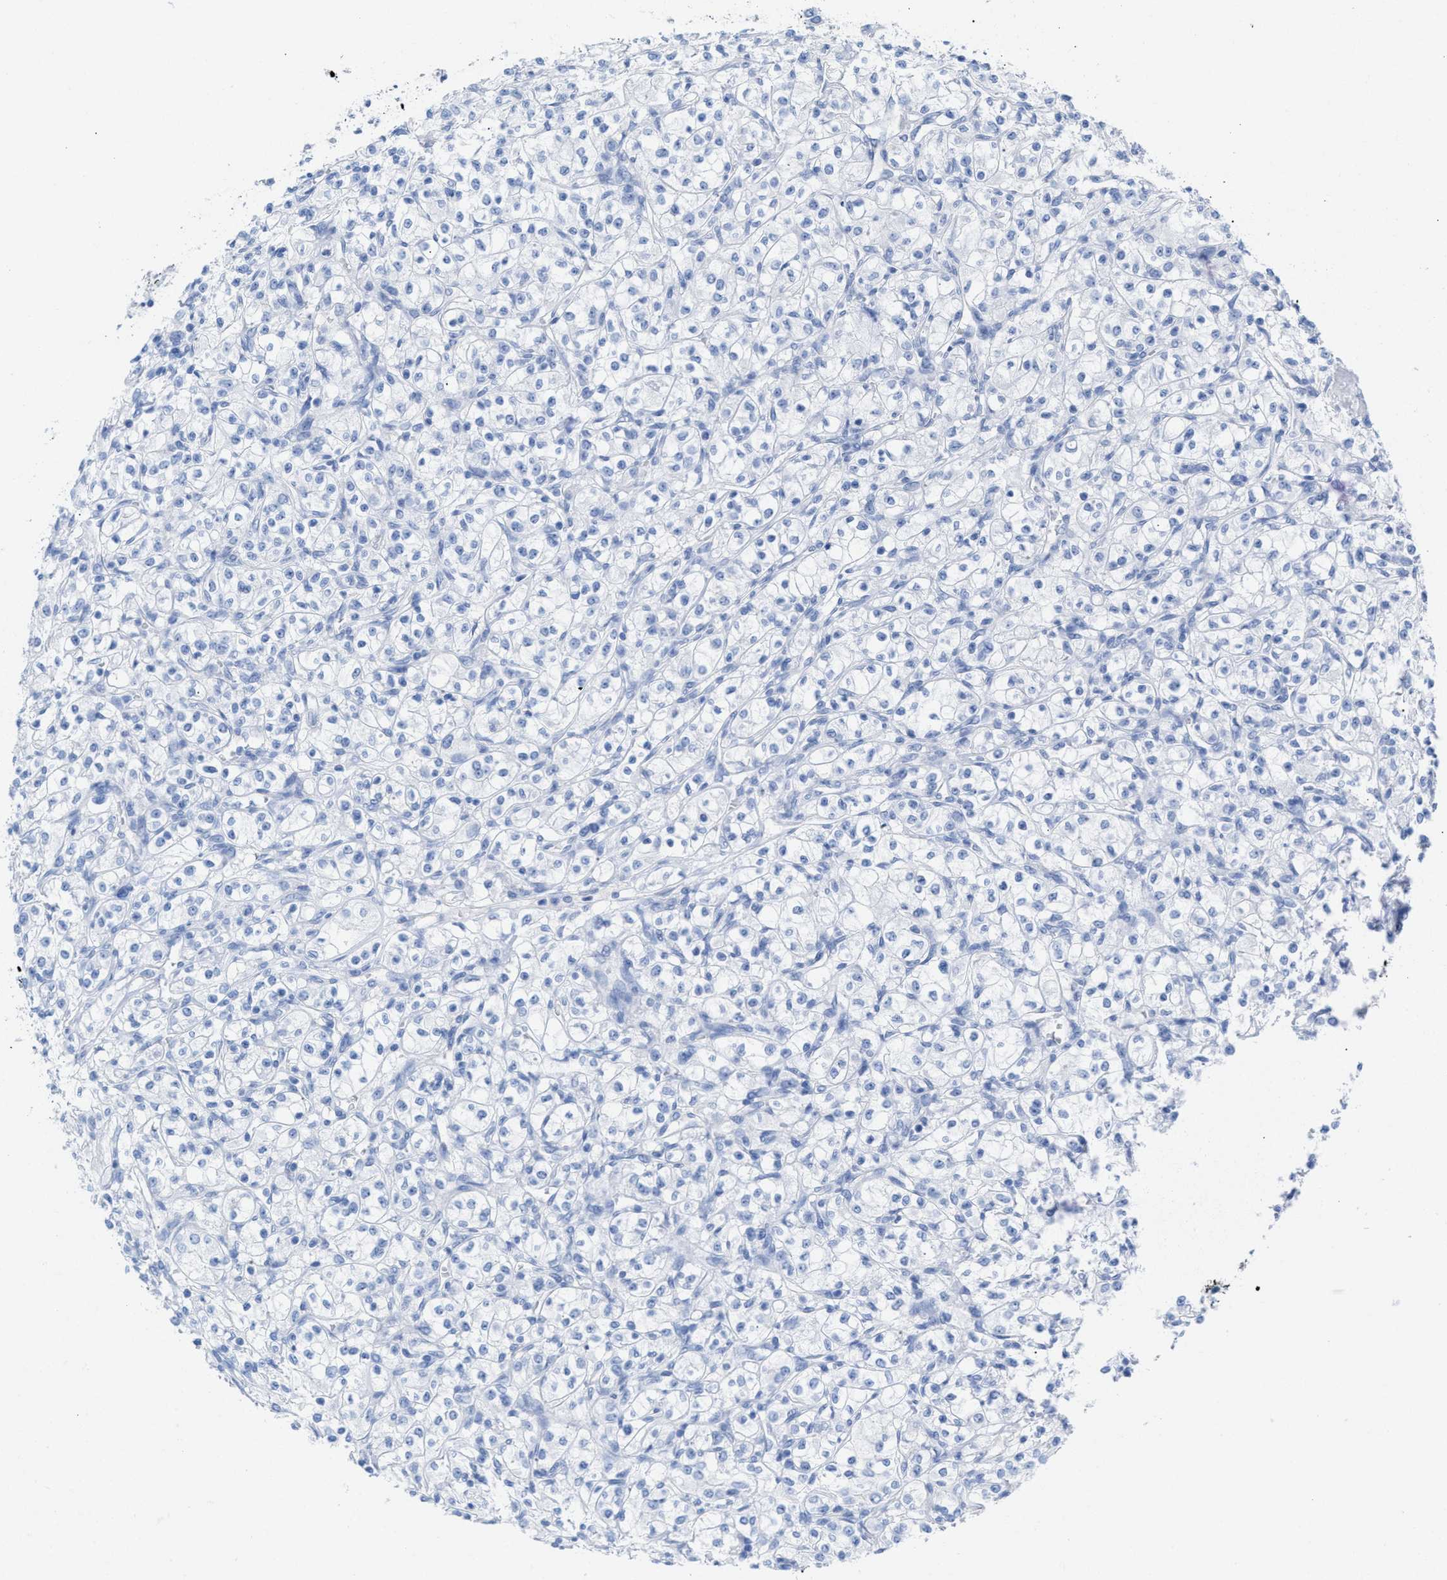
{"staining": {"intensity": "negative", "quantity": "none", "location": "none"}, "tissue": "renal cancer", "cell_type": "Tumor cells", "image_type": "cancer", "snomed": [{"axis": "morphology", "description": "Adenocarcinoma, NOS"}, {"axis": "topography", "description": "Kidney"}], "caption": "Renal cancer stained for a protein using IHC shows no positivity tumor cells.", "gene": "CPA1", "patient": {"sex": "male", "age": 77}}